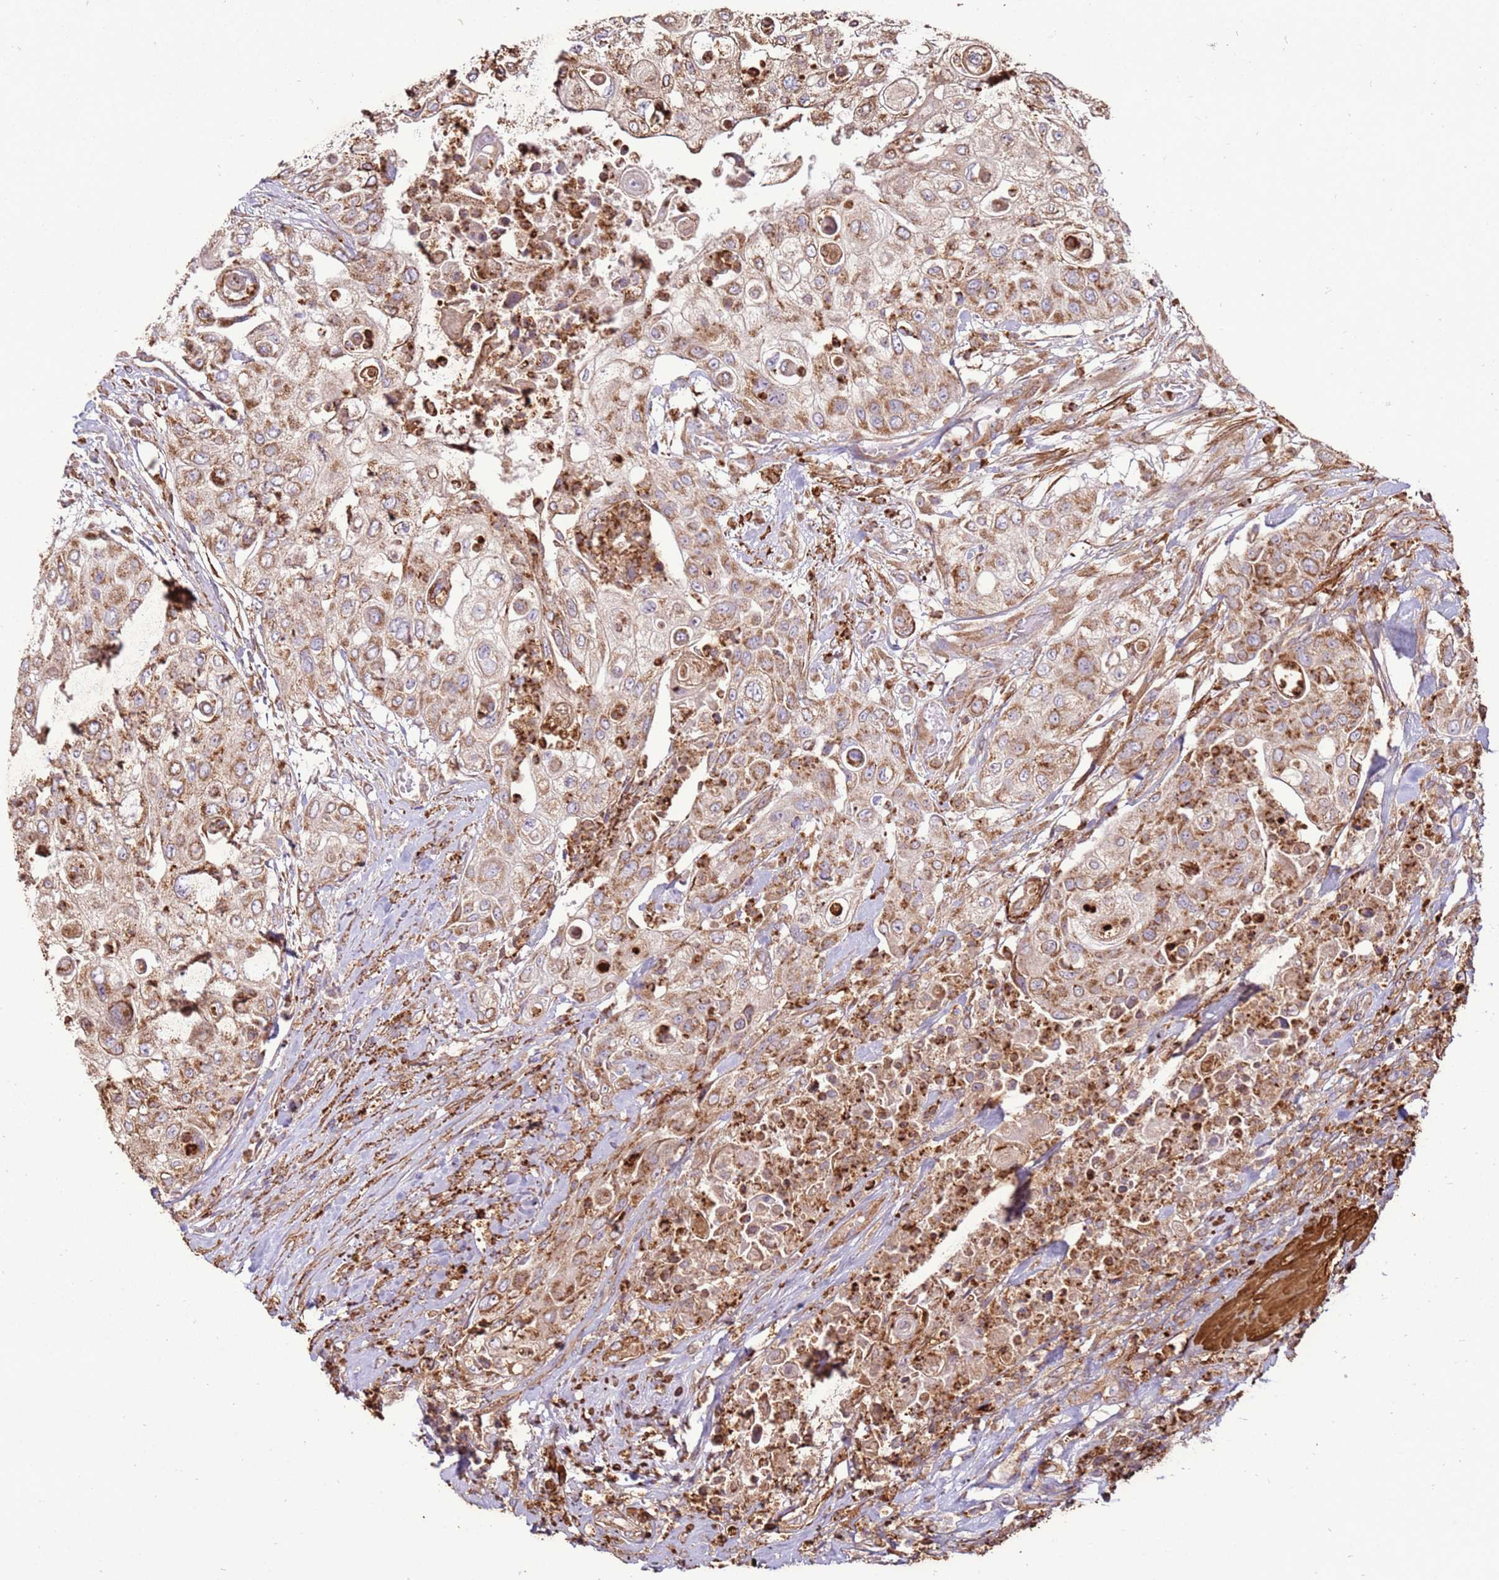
{"staining": {"intensity": "moderate", "quantity": "25%-75%", "location": "cytoplasmic/membranous"}, "tissue": "urothelial cancer", "cell_type": "Tumor cells", "image_type": "cancer", "snomed": [{"axis": "morphology", "description": "Urothelial carcinoma, High grade"}, {"axis": "topography", "description": "Urinary bladder"}], "caption": "Urothelial carcinoma (high-grade) stained with DAB (3,3'-diaminobenzidine) immunohistochemistry reveals medium levels of moderate cytoplasmic/membranous staining in about 25%-75% of tumor cells.", "gene": "DDX59", "patient": {"sex": "female", "age": 79}}